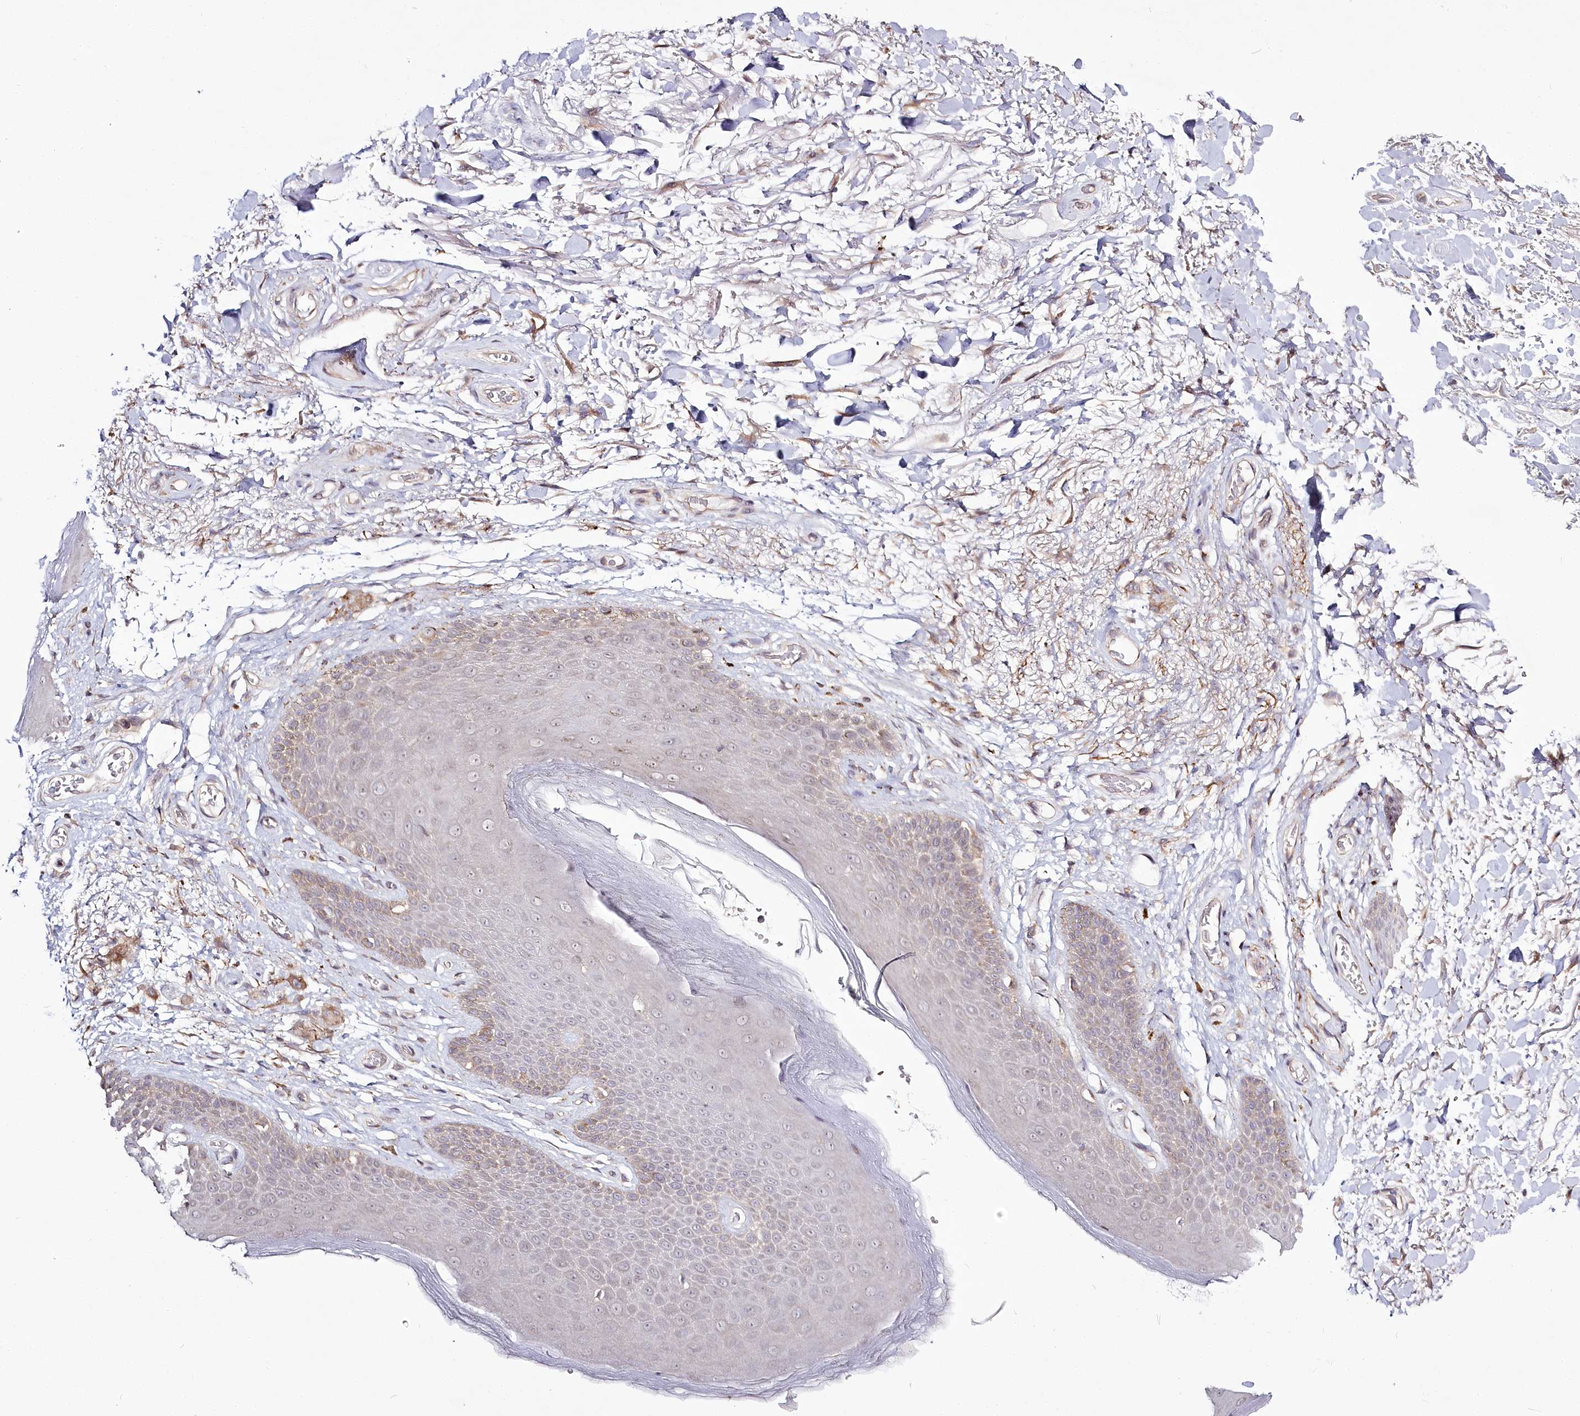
{"staining": {"intensity": "weak", "quantity": "<25%", "location": "cytoplasmic/membranous"}, "tissue": "skin", "cell_type": "Epidermal cells", "image_type": "normal", "snomed": [{"axis": "morphology", "description": "Normal tissue, NOS"}, {"axis": "topography", "description": "Anal"}], "caption": "High power microscopy histopathology image of an immunohistochemistry histopathology image of benign skin, revealing no significant expression in epidermal cells.", "gene": "SPINK13", "patient": {"sex": "male", "age": 74}}